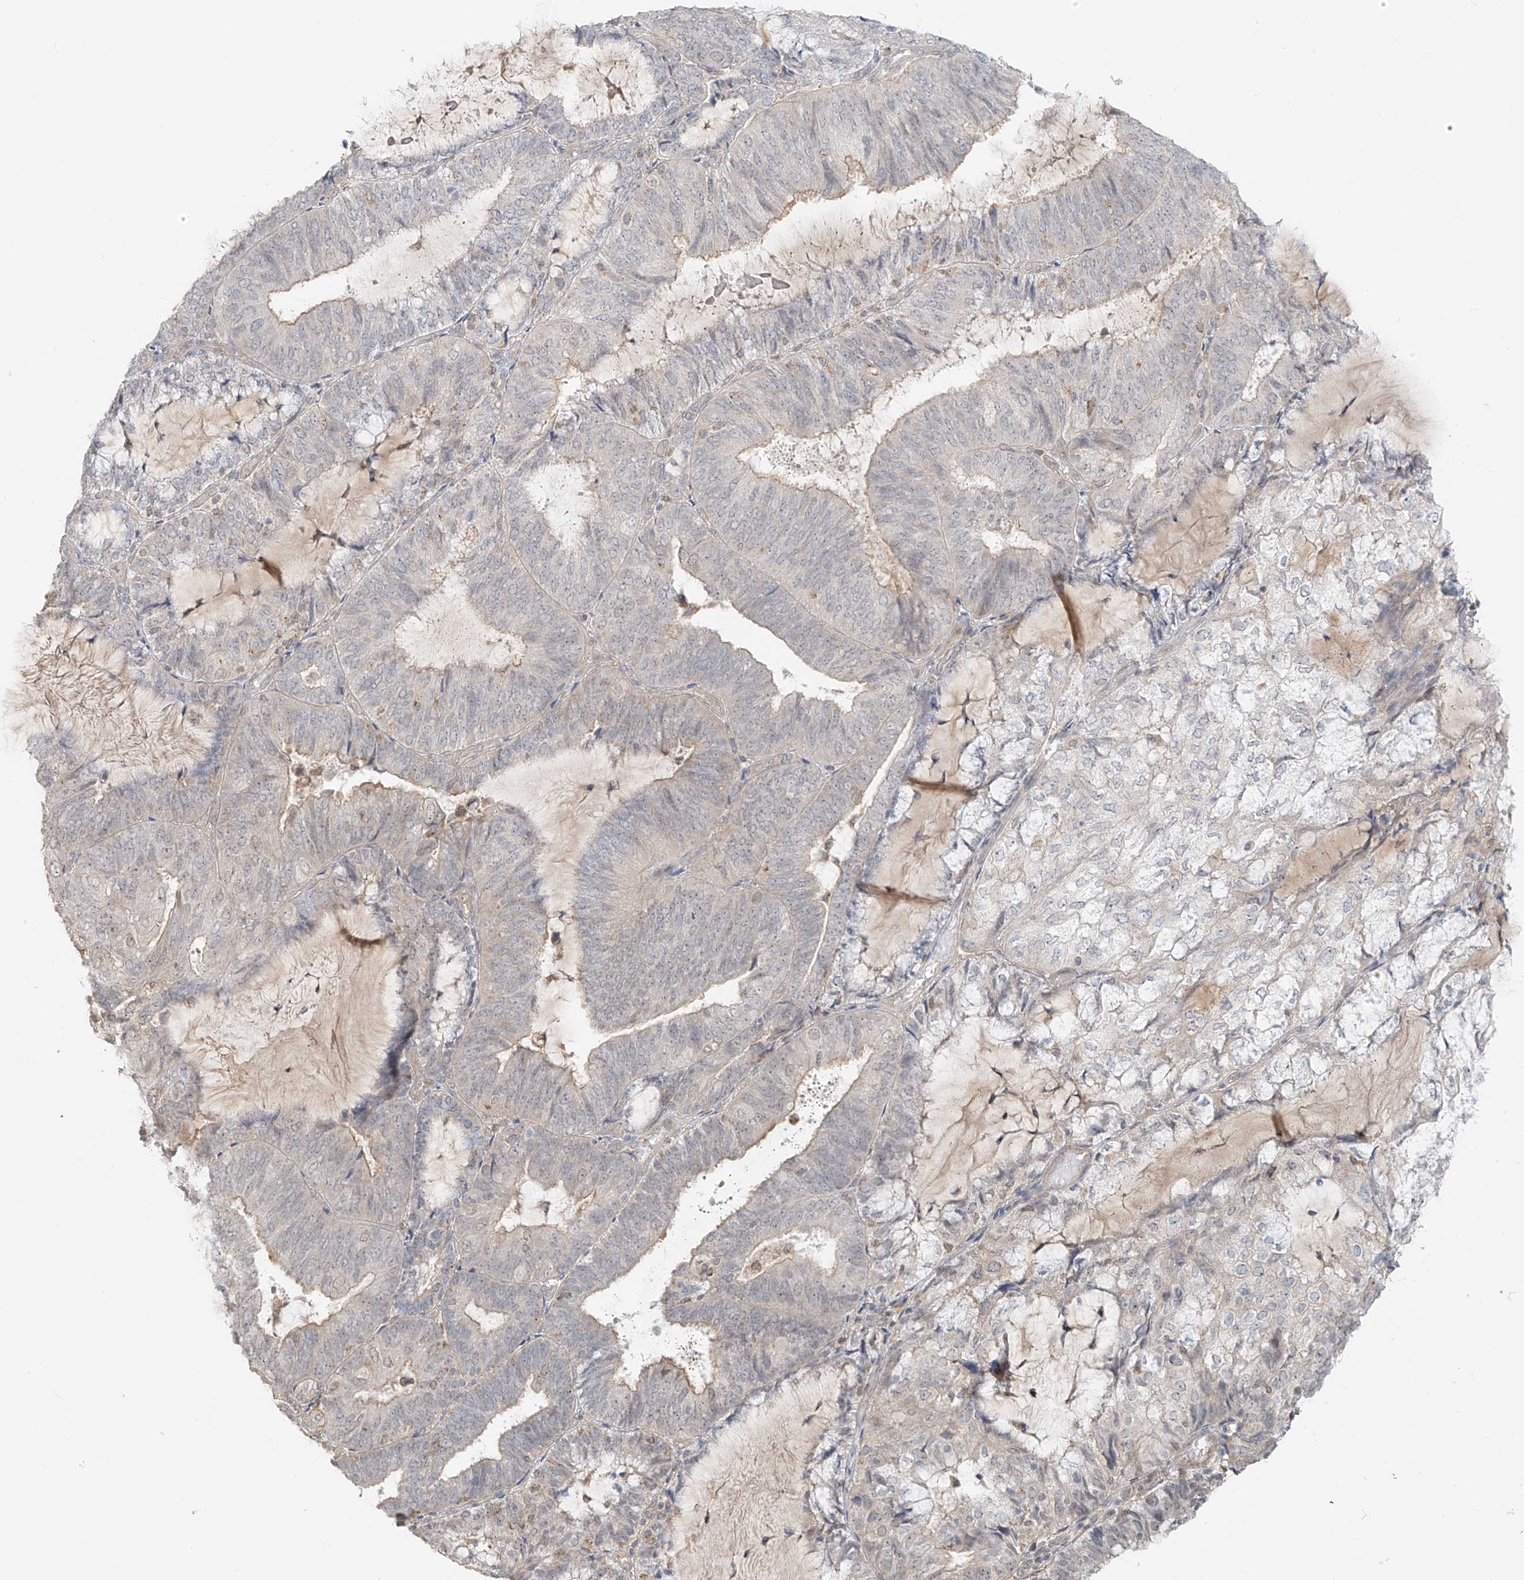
{"staining": {"intensity": "weak", "quantity": "<25%", "location": "cytoplasmic/membranous"}, "tissue": "endometrial cancer", "cell_type": "Tumor cells", "image_type": "cancer", "snomed": [{"axis": "morphology", "description": "Adenocarcinoma, NOS"}, {"axis": "topography", "description": "Endometrium"}], "caption": "This is a histopathology image of immunohistochemistry staining of endometrial cancer, which shows no staining in tumor cells.", "gene": "ABCD1", "patient": {"sex": "female", "age": 81}}